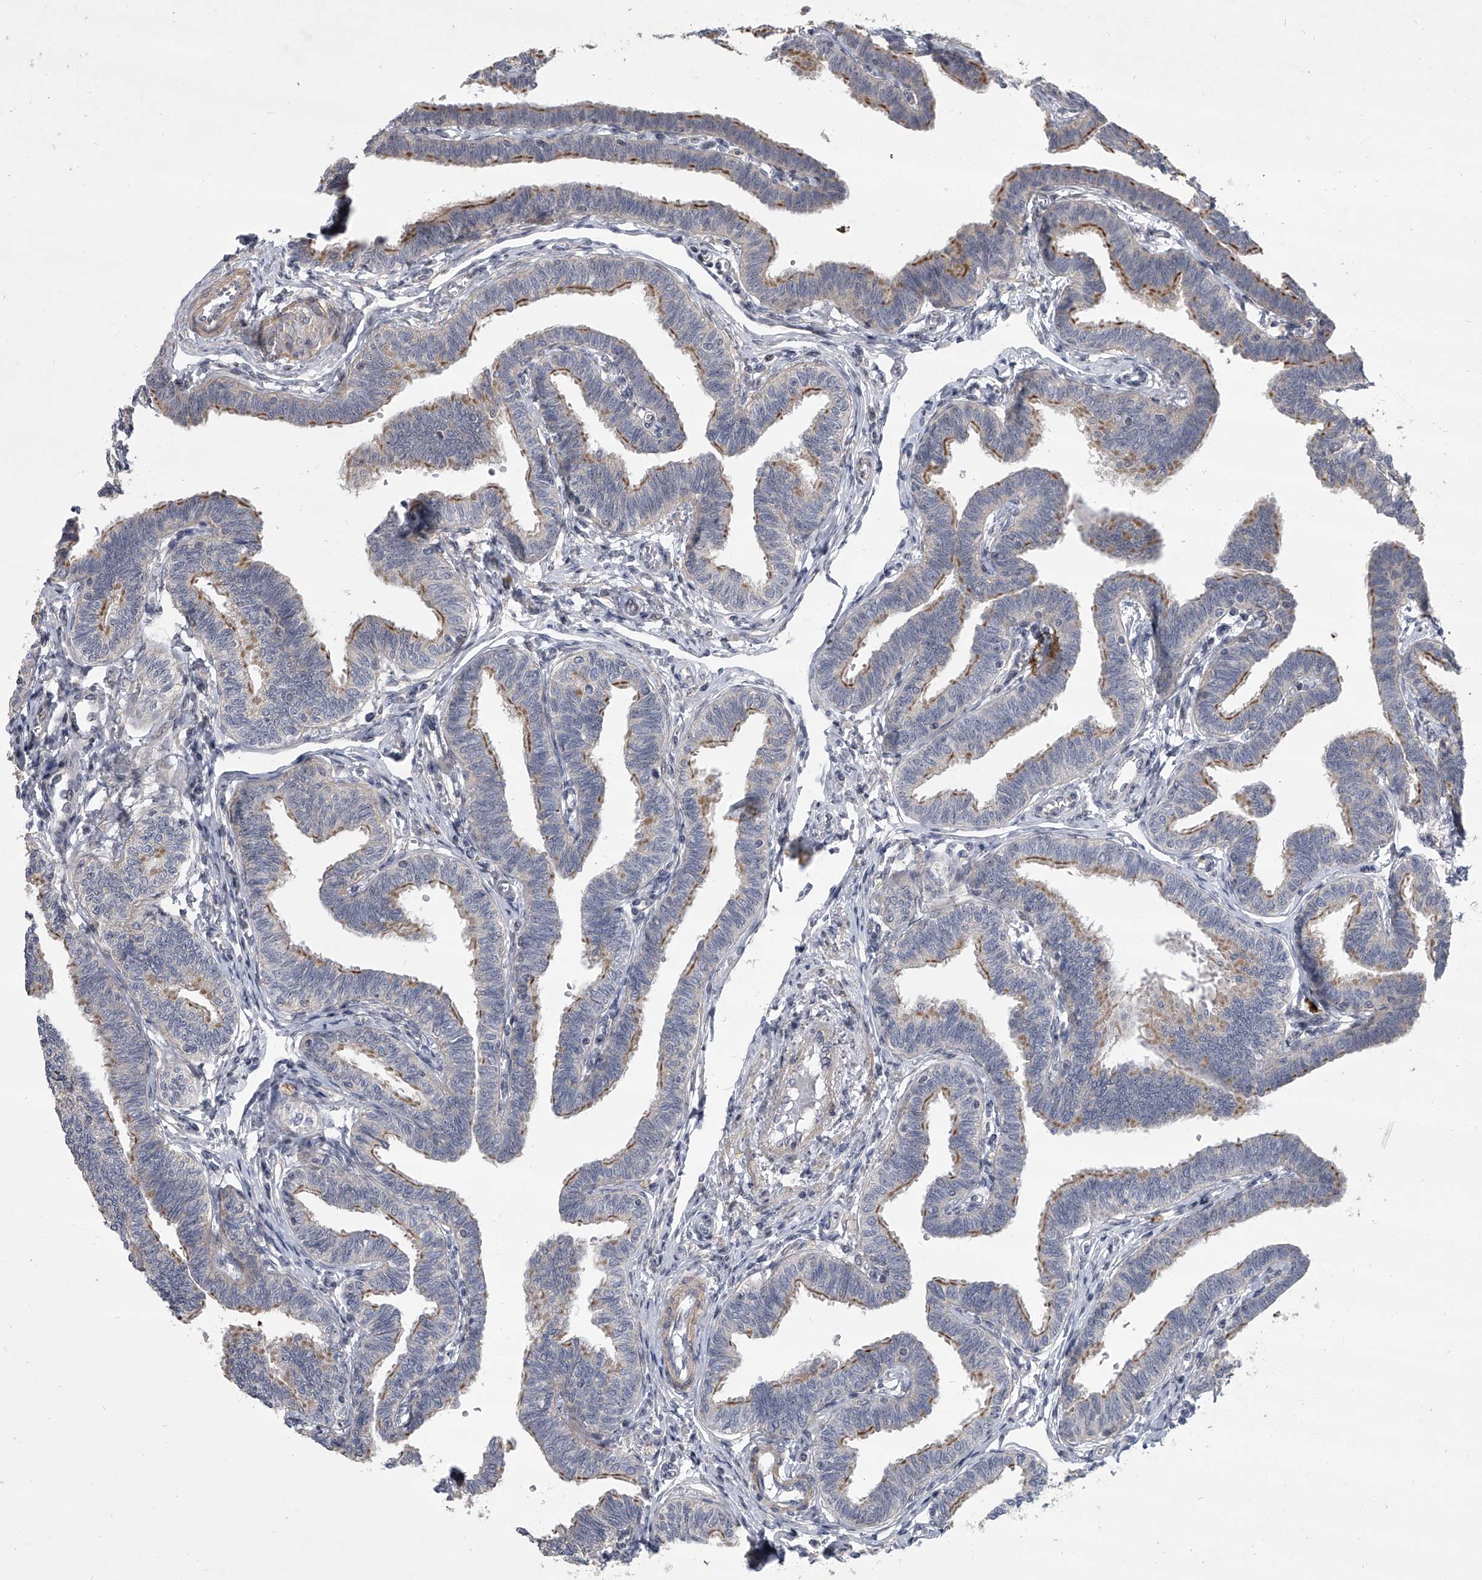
{"staining": {"intensity": "moderate", "quantity": "25%-75%", "location": "cytoplasmic/membranous"}, "tissue": "fallopian tube", "cell_type": "Glandular cells", "image_type": "normal", "snomed": [{"axis": "morphology", "description": "Normal tissue, NOS"}, {"axis": "topography", "description": "Fallopian tube"}, {"axis": "topography", "description": "Ovary"}], "caption": "Immunohistochemistry (DAB) staining of unremarkable fallopian tube exhibits moderate cytoplasmic/membranous protein positivity in about 25%-75% of glandular cells.", "gene": "HEATR6", "patient": {"sex": "female", "age": 23}}